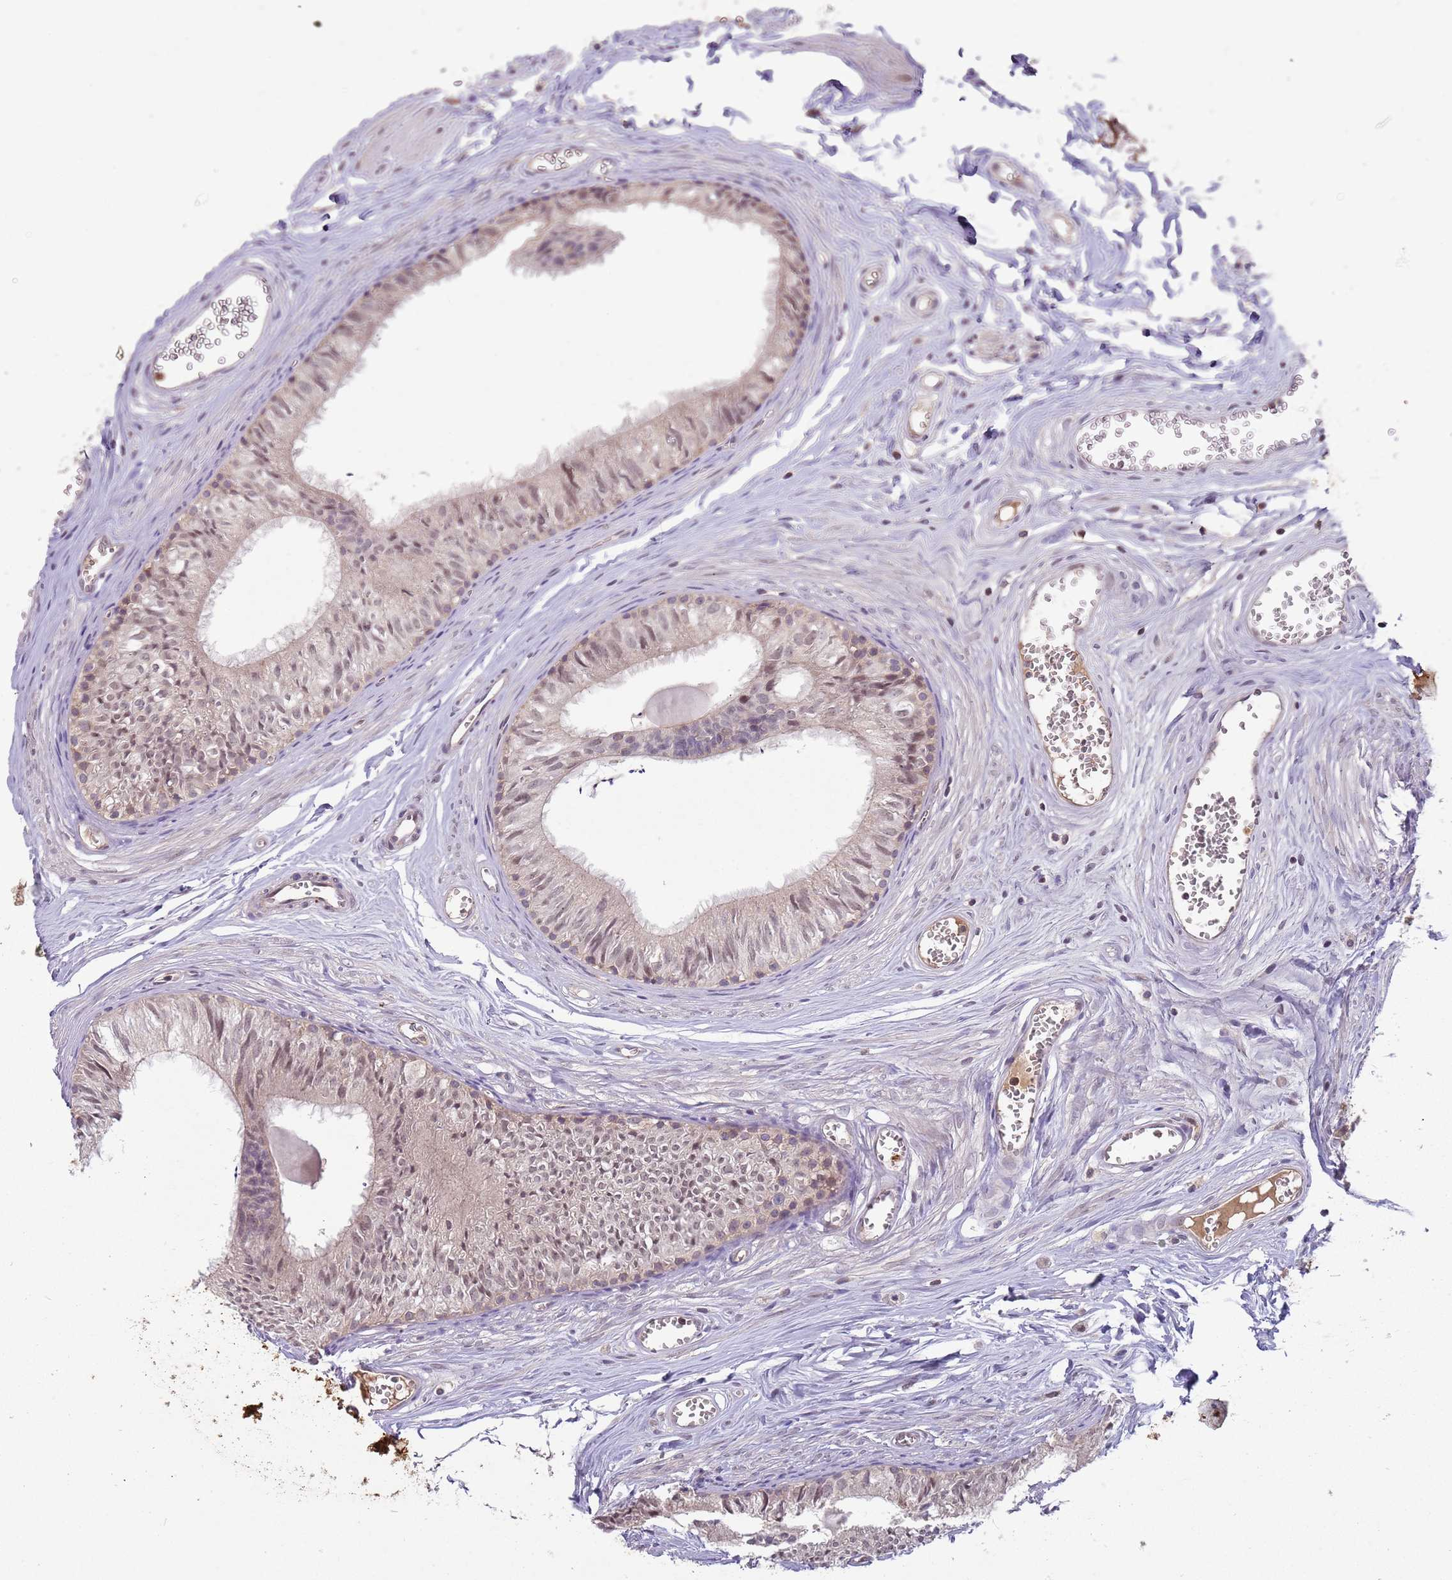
{"staining": {"intensity": "weak", "quantity": "25%-75%", "location": "nuclear"}, "tissue": "epididymis", "cell_type": "Glandular cells", "image_type": "normal", "snomed": [{"axis": "morphology", "description": "Normal tissue, NOS"}, {"axis": "topography", "description": "Epididymis"}], "caption": "About 25%-75% of glandular cells in benign human epididymis demonstrate weak nuclear protein positivity as visualized by brown immunohistochemical staining.", "gene": "NBPF4", "patient": {"sex": "male", "age": 36}}